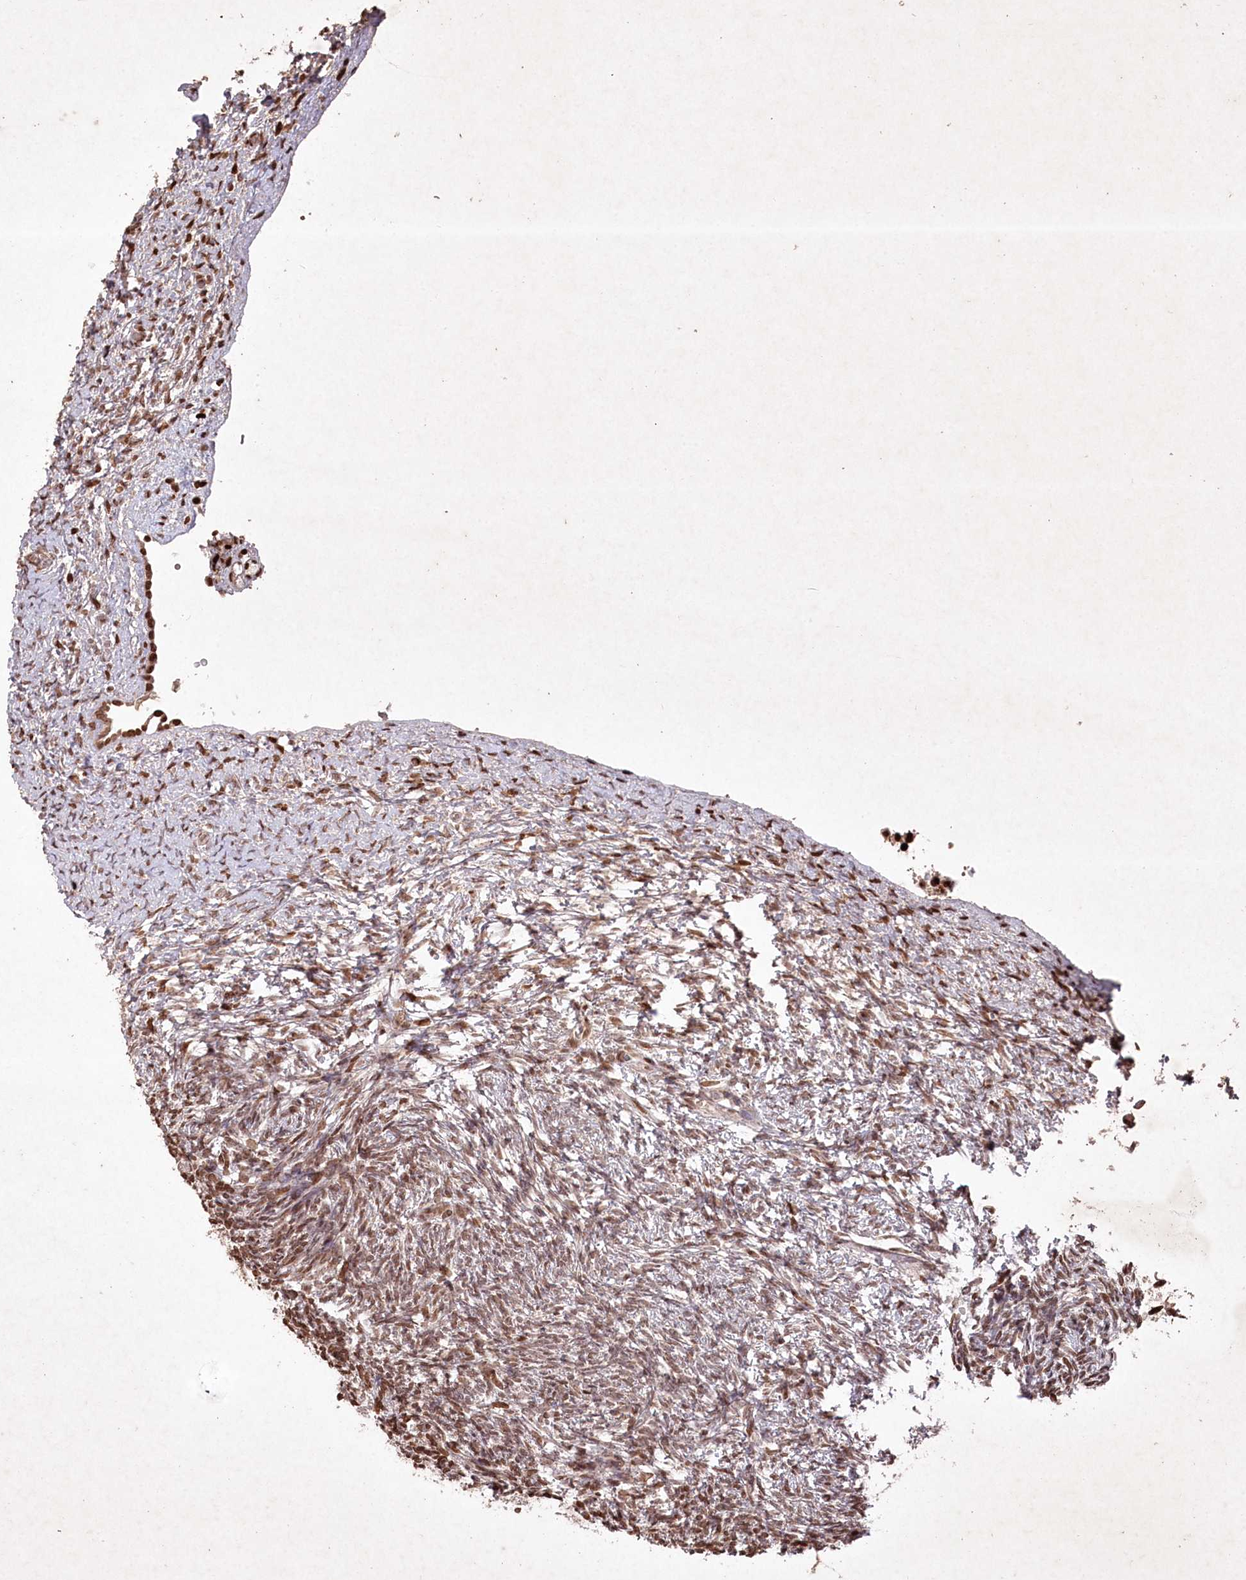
{"staining": {"intensity": "moderate", "quantity": ">75%", "location": "nuclear"}, "tissue": "ovary", "cell_type": "Follicle cells", "image_type": "normal", "snomed": [{"axis": "morphology", "description": "Normal tissue, NOS"}, {"axis": "topography", "description": "Ovary"}], "caption": "Brown immunohistochemical staining in normal human ovary reveals moderate nuclear staining in about >75% of follicle cells.", "gene": "CCSER2", "patient": {"sex": "female", "age": 34}}